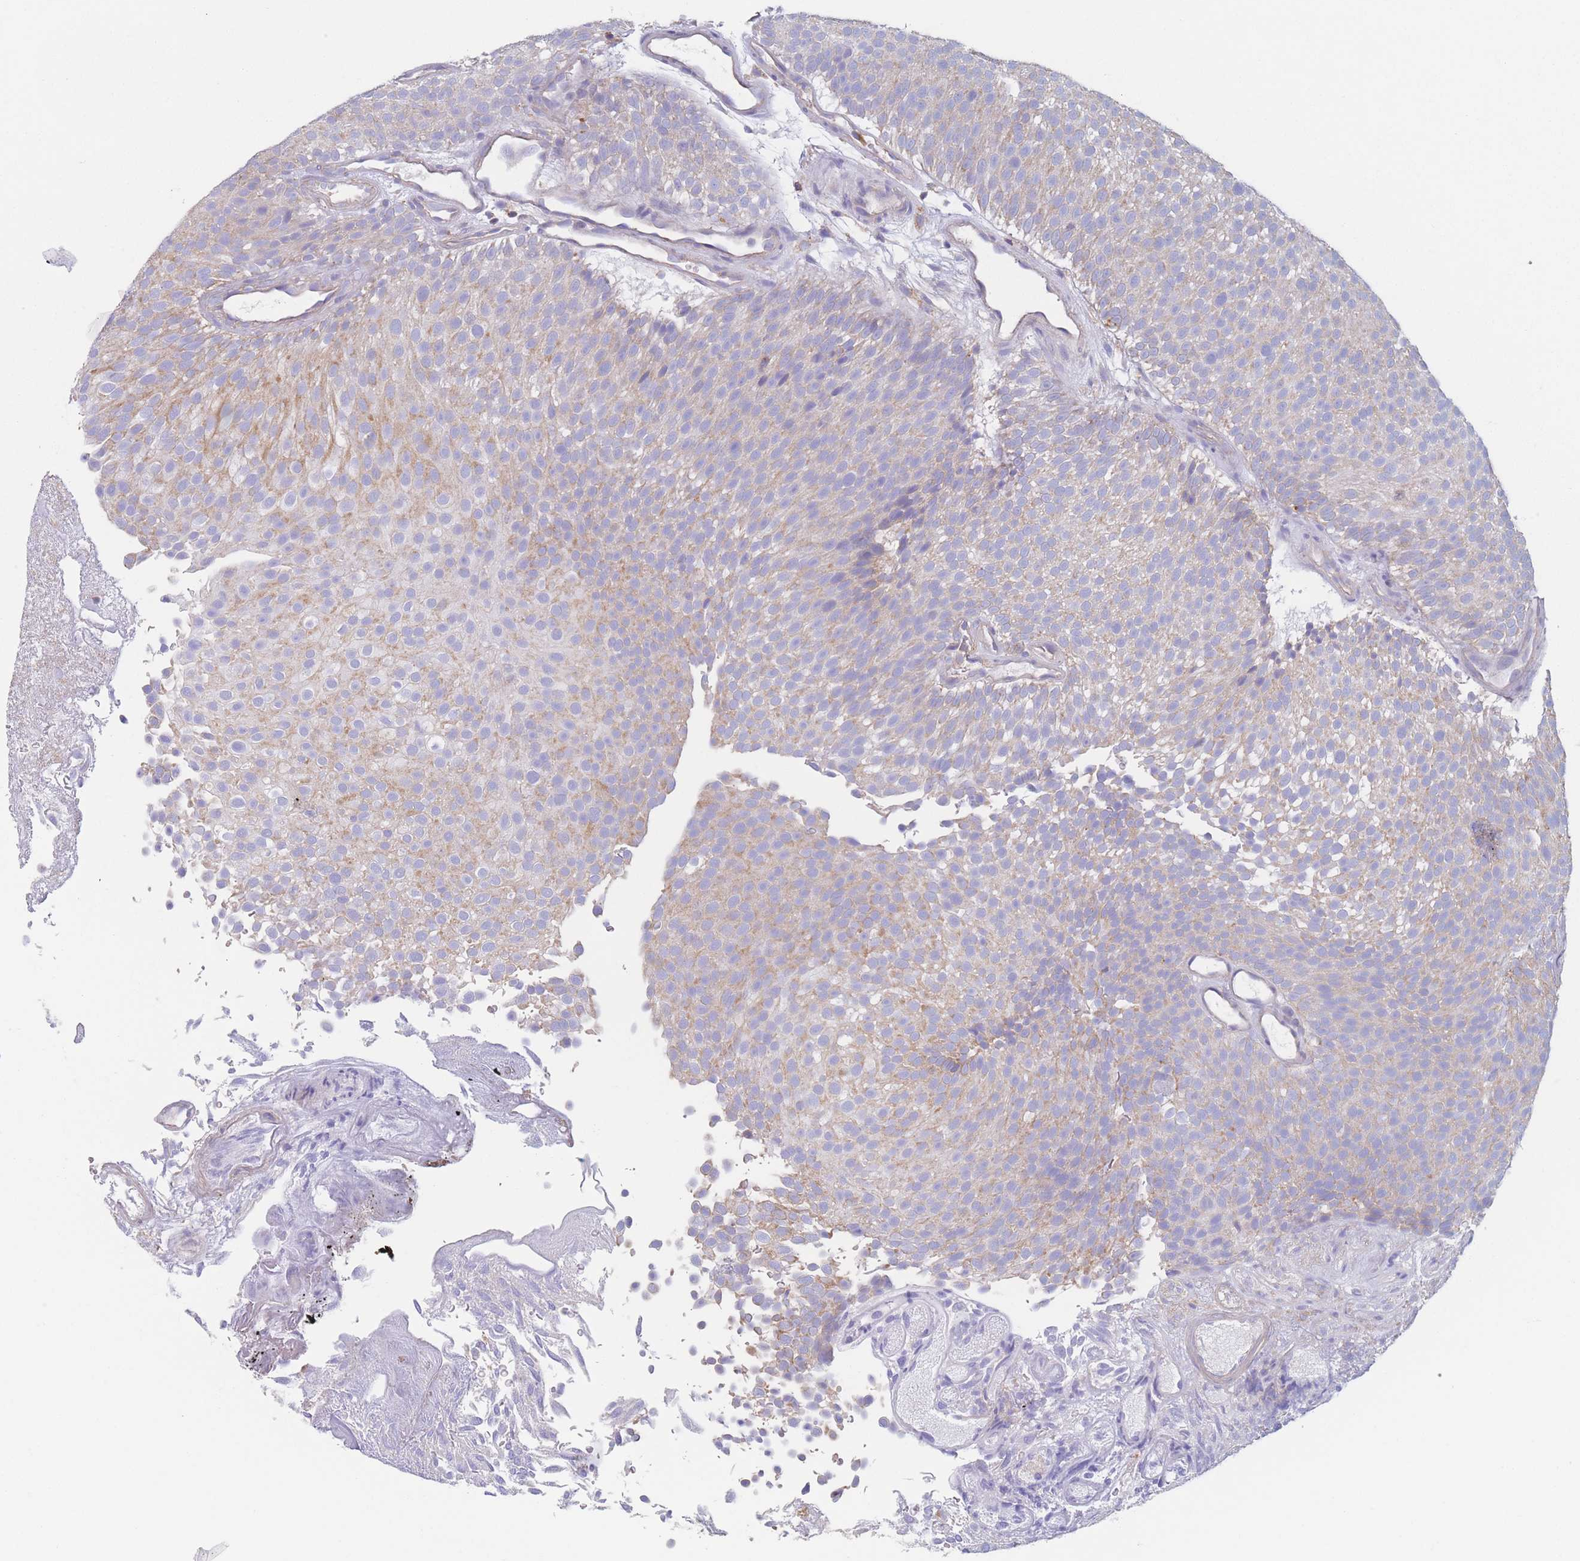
{"staining": {"intensity": "weak", "quantity": "25%-75%", "location": "cytoplasmic/membranous"}, "tissue": "urothelial cancer", "cell_type": "Tumor cells", "image_type": "cancer", "snomed": [{"axis": "morphology", "description": "Urothelial carcinoma, Low grade"}, {"axis": "topography", "description": "Urinary bladder"}], "caption": "Immunohistochemical staining of human urothelial cancer shows low levels of weak cytoplasmic/membranous staining in about 25%-75% of tumor cells. The protein is stained brown, and the nuclei are stained in blue (DAB (3,3'-diaminobenzidine) IHC with brightfield microscopy, high magnification).", "gene": "ADH1A", "patient": {"sex": "male", "age": 78}}